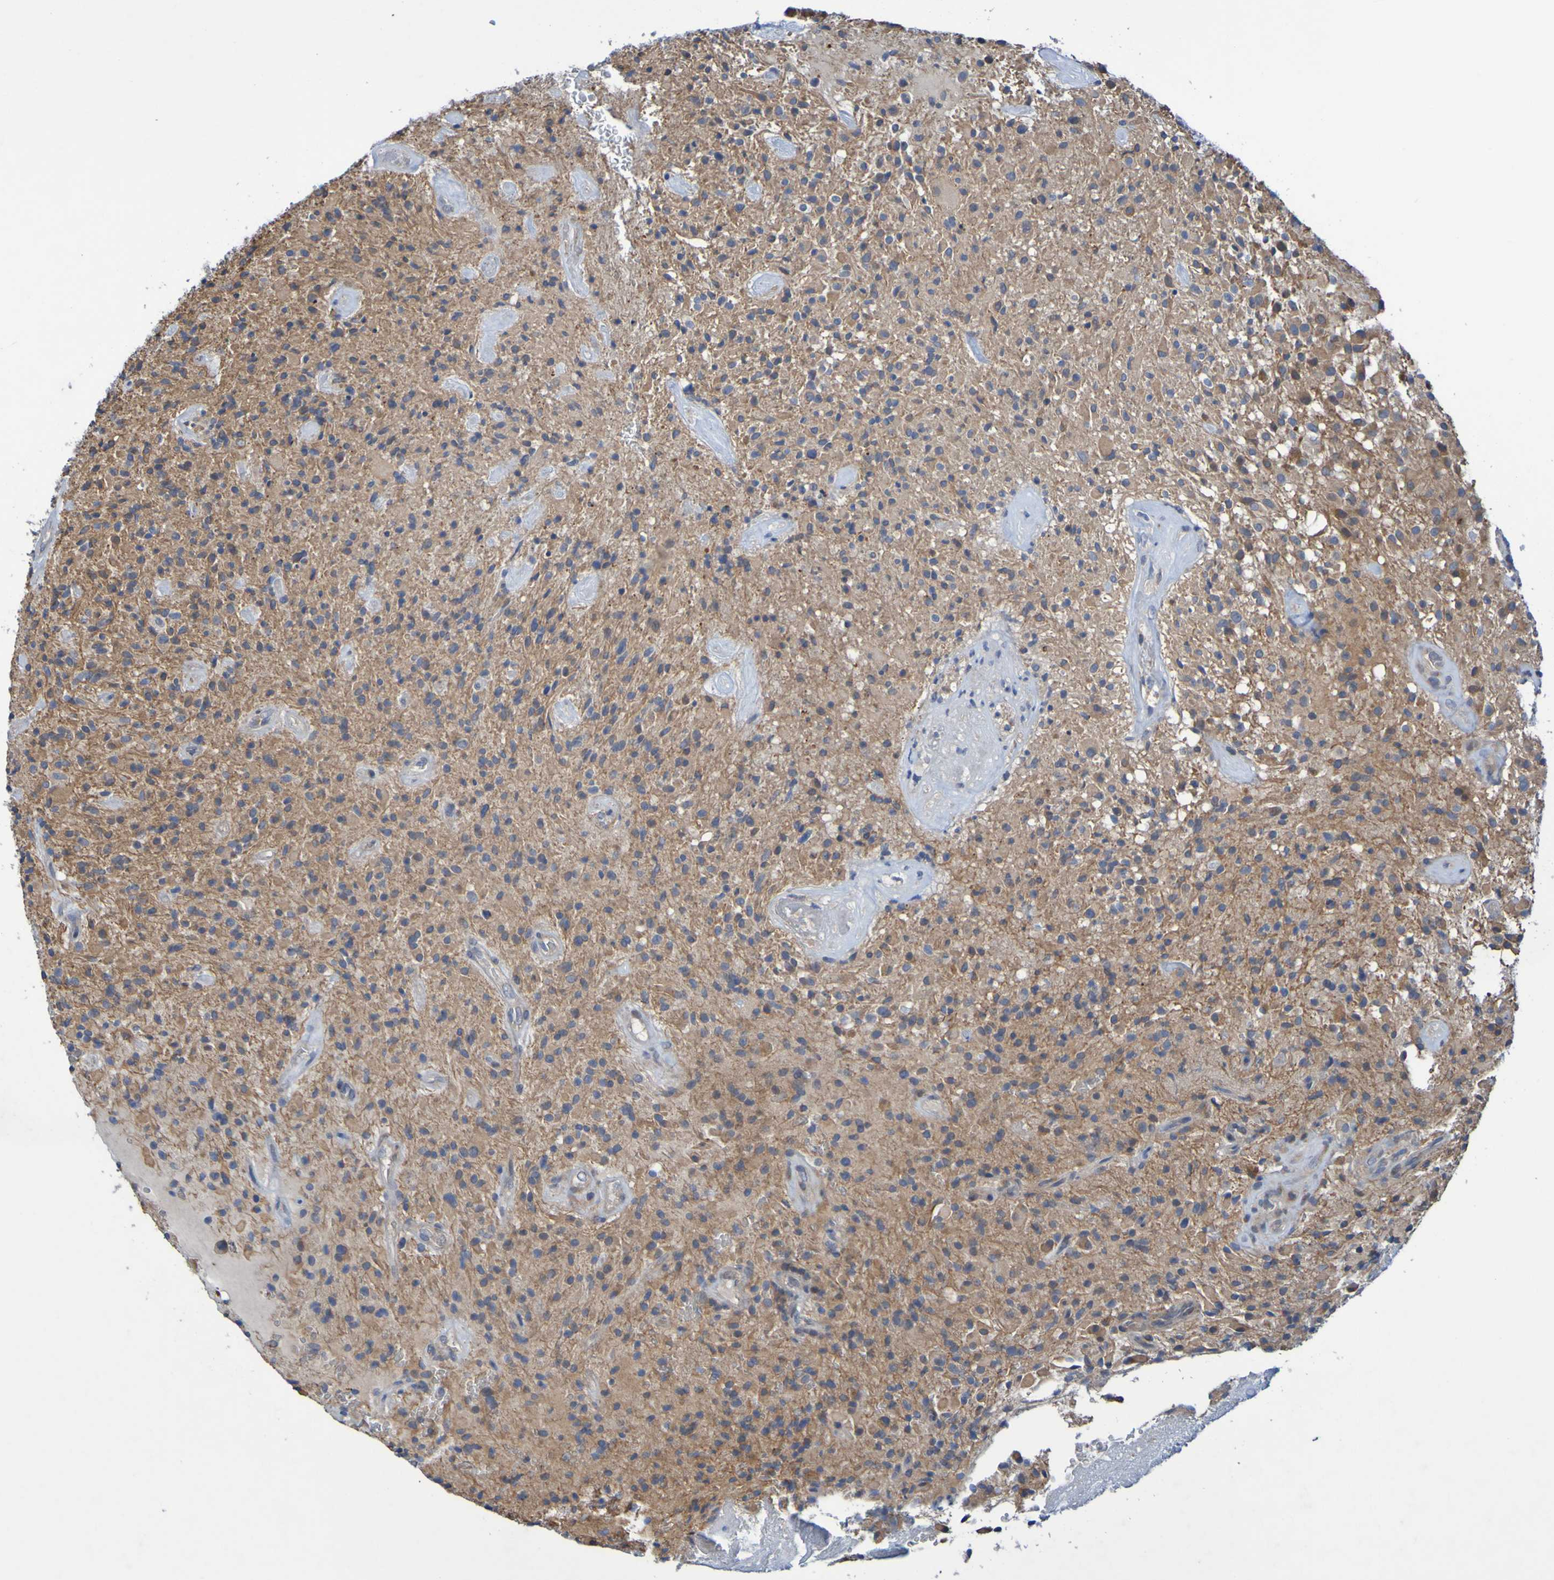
{"staining": {"intensity": "moderate", "quantity": ">75%", "location": "cytoplasmic/membranous"}, "tissue": "glioma", "cell_type": "Tumor cells", "image_type": "cancer", "snomed": [{"axis": "morphology", "description": "Glioma, malignant, High grade"}, {"axis": "topography", "description": "Brain"}], "caption": "A medium amount of moderate cytoplasmic/membranous positivity is identified in approximately >75% of tumor cells in high-grade glioma (malignant) tissue.", "gene": "SDK1", "patient": {"sex": "male", "age": 71}}